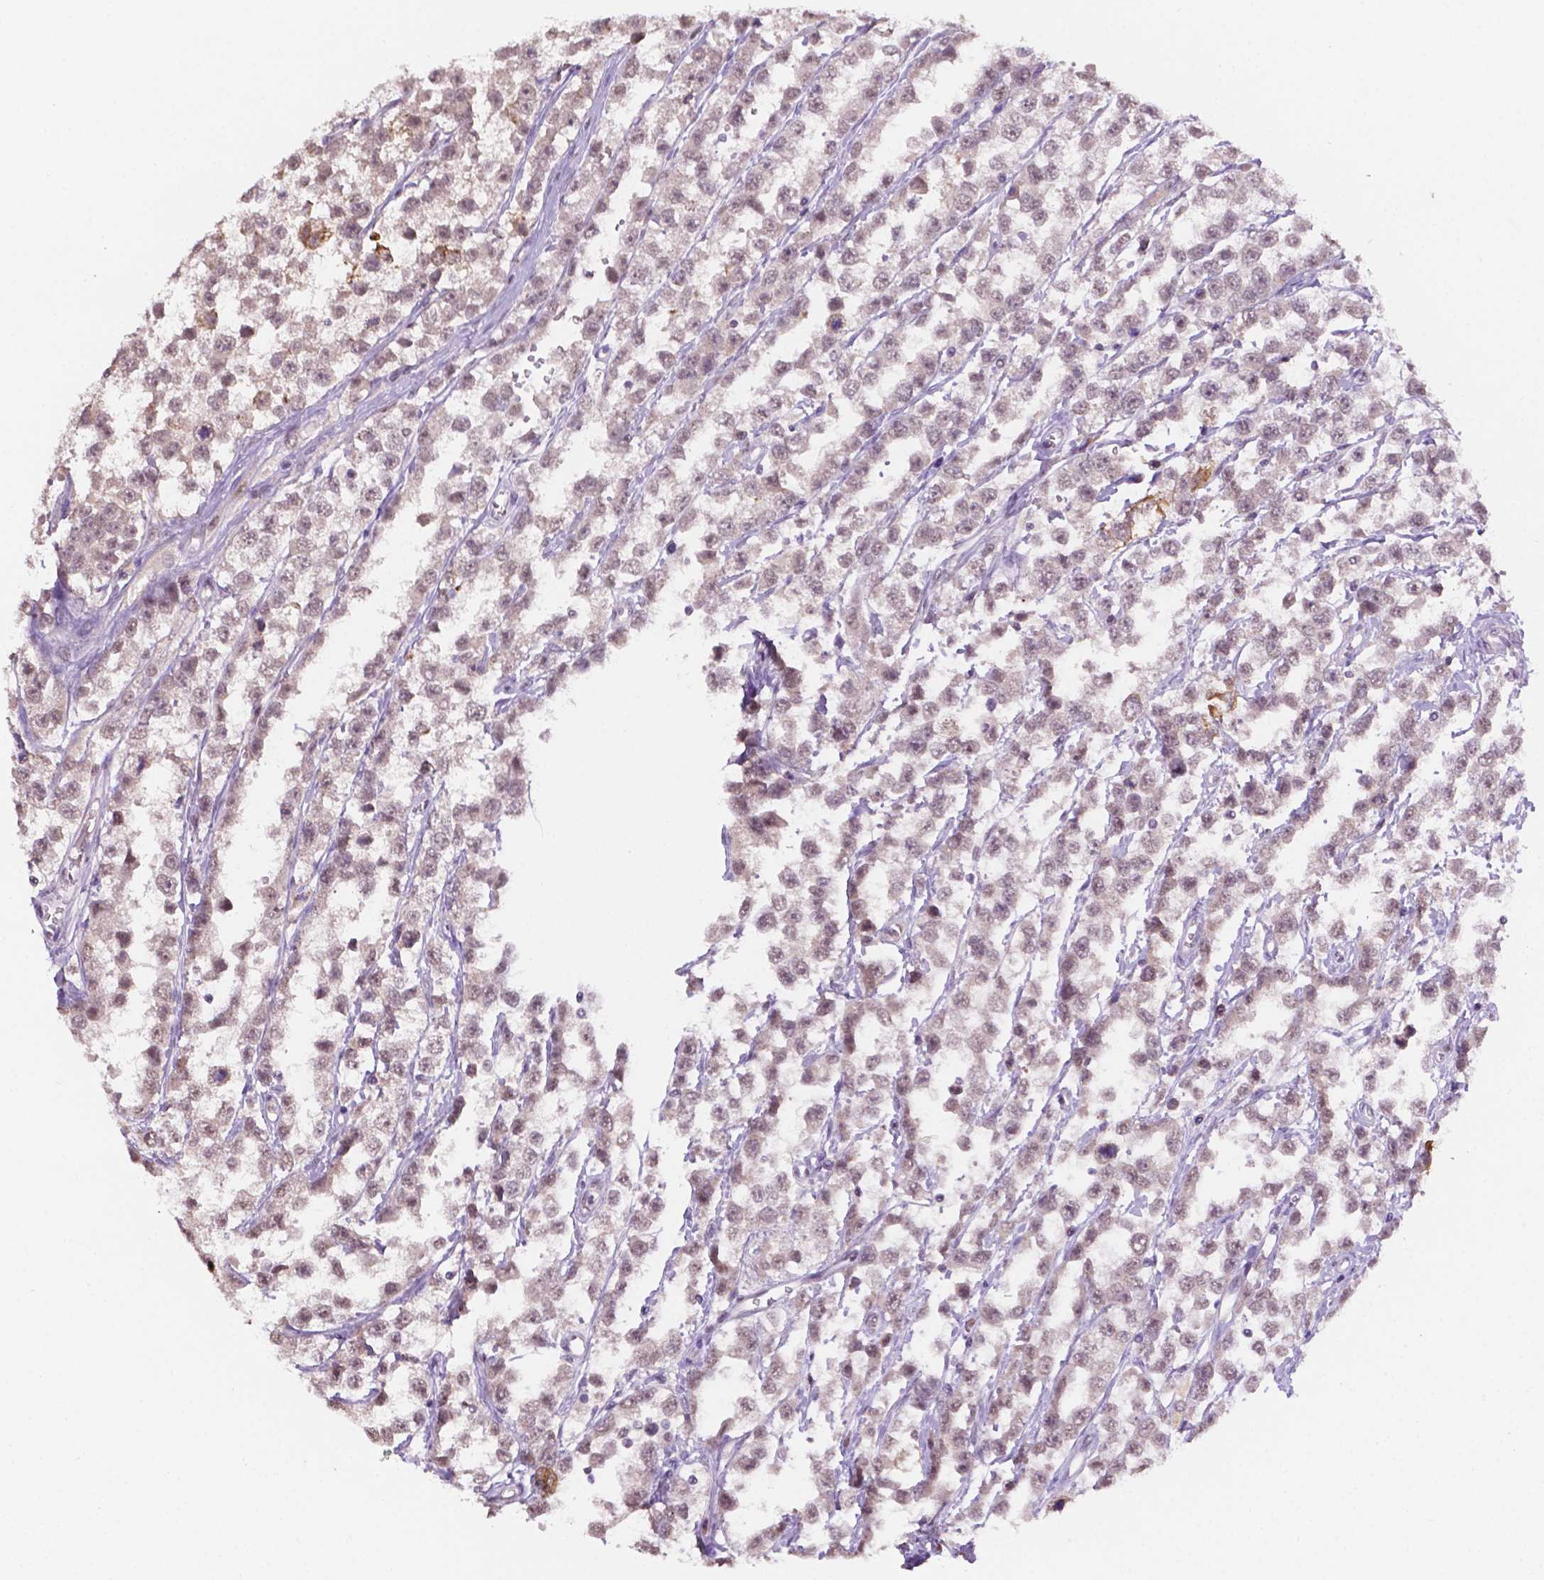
{"staining": {"intensity": "negative", "quantity": "none", "location": "none"}, "tissue": "testis cancer", "cell_type": "Tumor cells", "image_type": "cancer", "snomed": [{"axis": "morphology", "description": "Seminoma, NOS"}, {"axis": "topography", "description": "Testis"}], "caption": "Immunohistochemistry (IHC) photomicrograph of seminoma (testis) stained for a protein (brown), which demonstrates no positivity in tumor cells.", "gene": "SHLD3", "patient": {"sex": "male", "age": 34}}